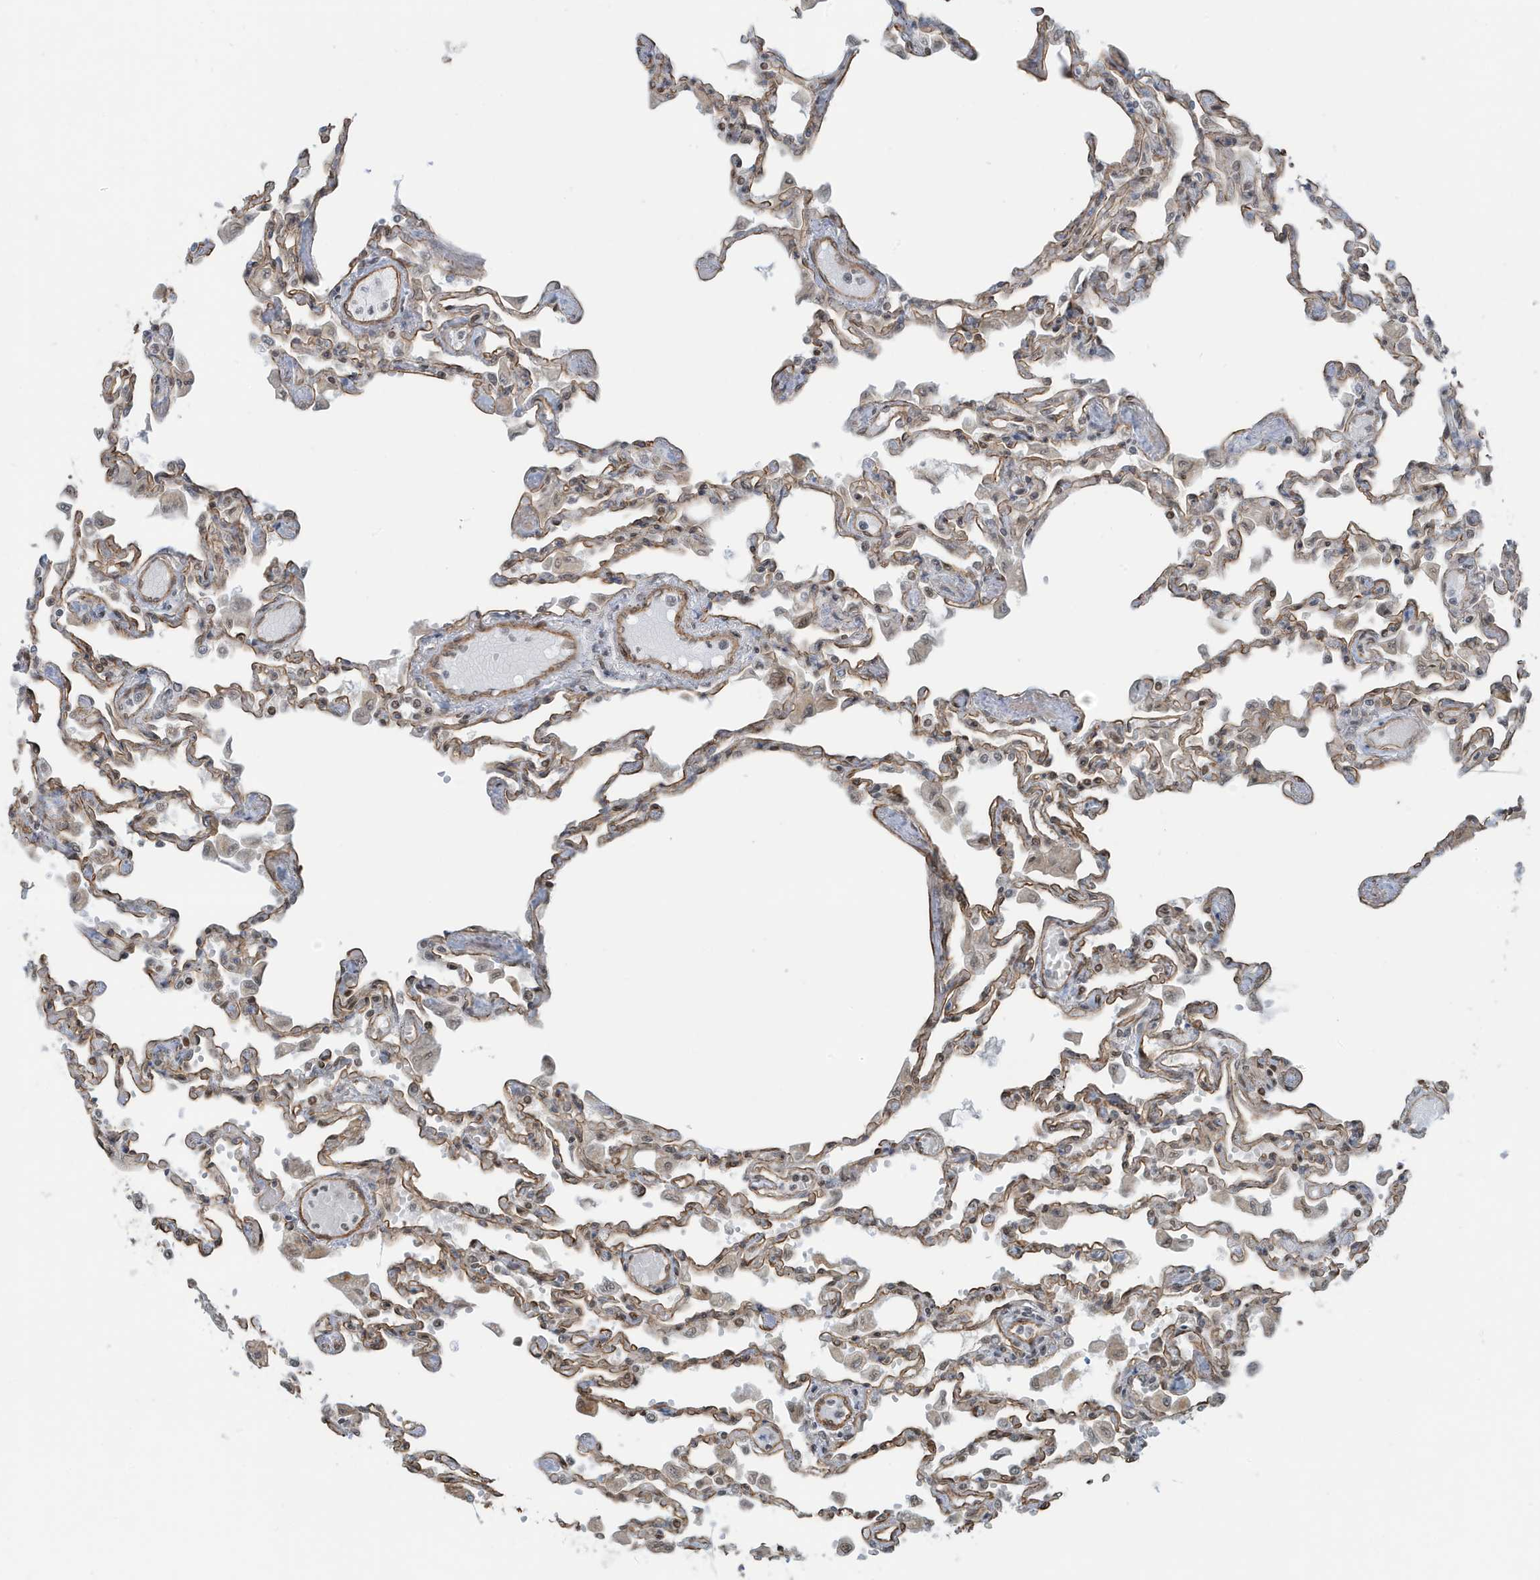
{"staining": {"intensity": "moderate", "quantity": "<25%", "location": "cytoplasmic/membranous"}, "tissue": "lung", "cell_type": "Alveolar cells", "image_type": "normal", "snomed": [{"axis": "morphology", "description": "Normal tissue, NOS"}, {"axis": "topography", "description": "Bronchus"}, {"axis": "topography", "description": "Lung"}], "caption": "The immunohistochemical stain shows moderate cytoplasmic/membranous positivity in alveolar cells of normal lung.", "gene": "CHCHD4", "patient": {"sex": "female", "age": 49}}